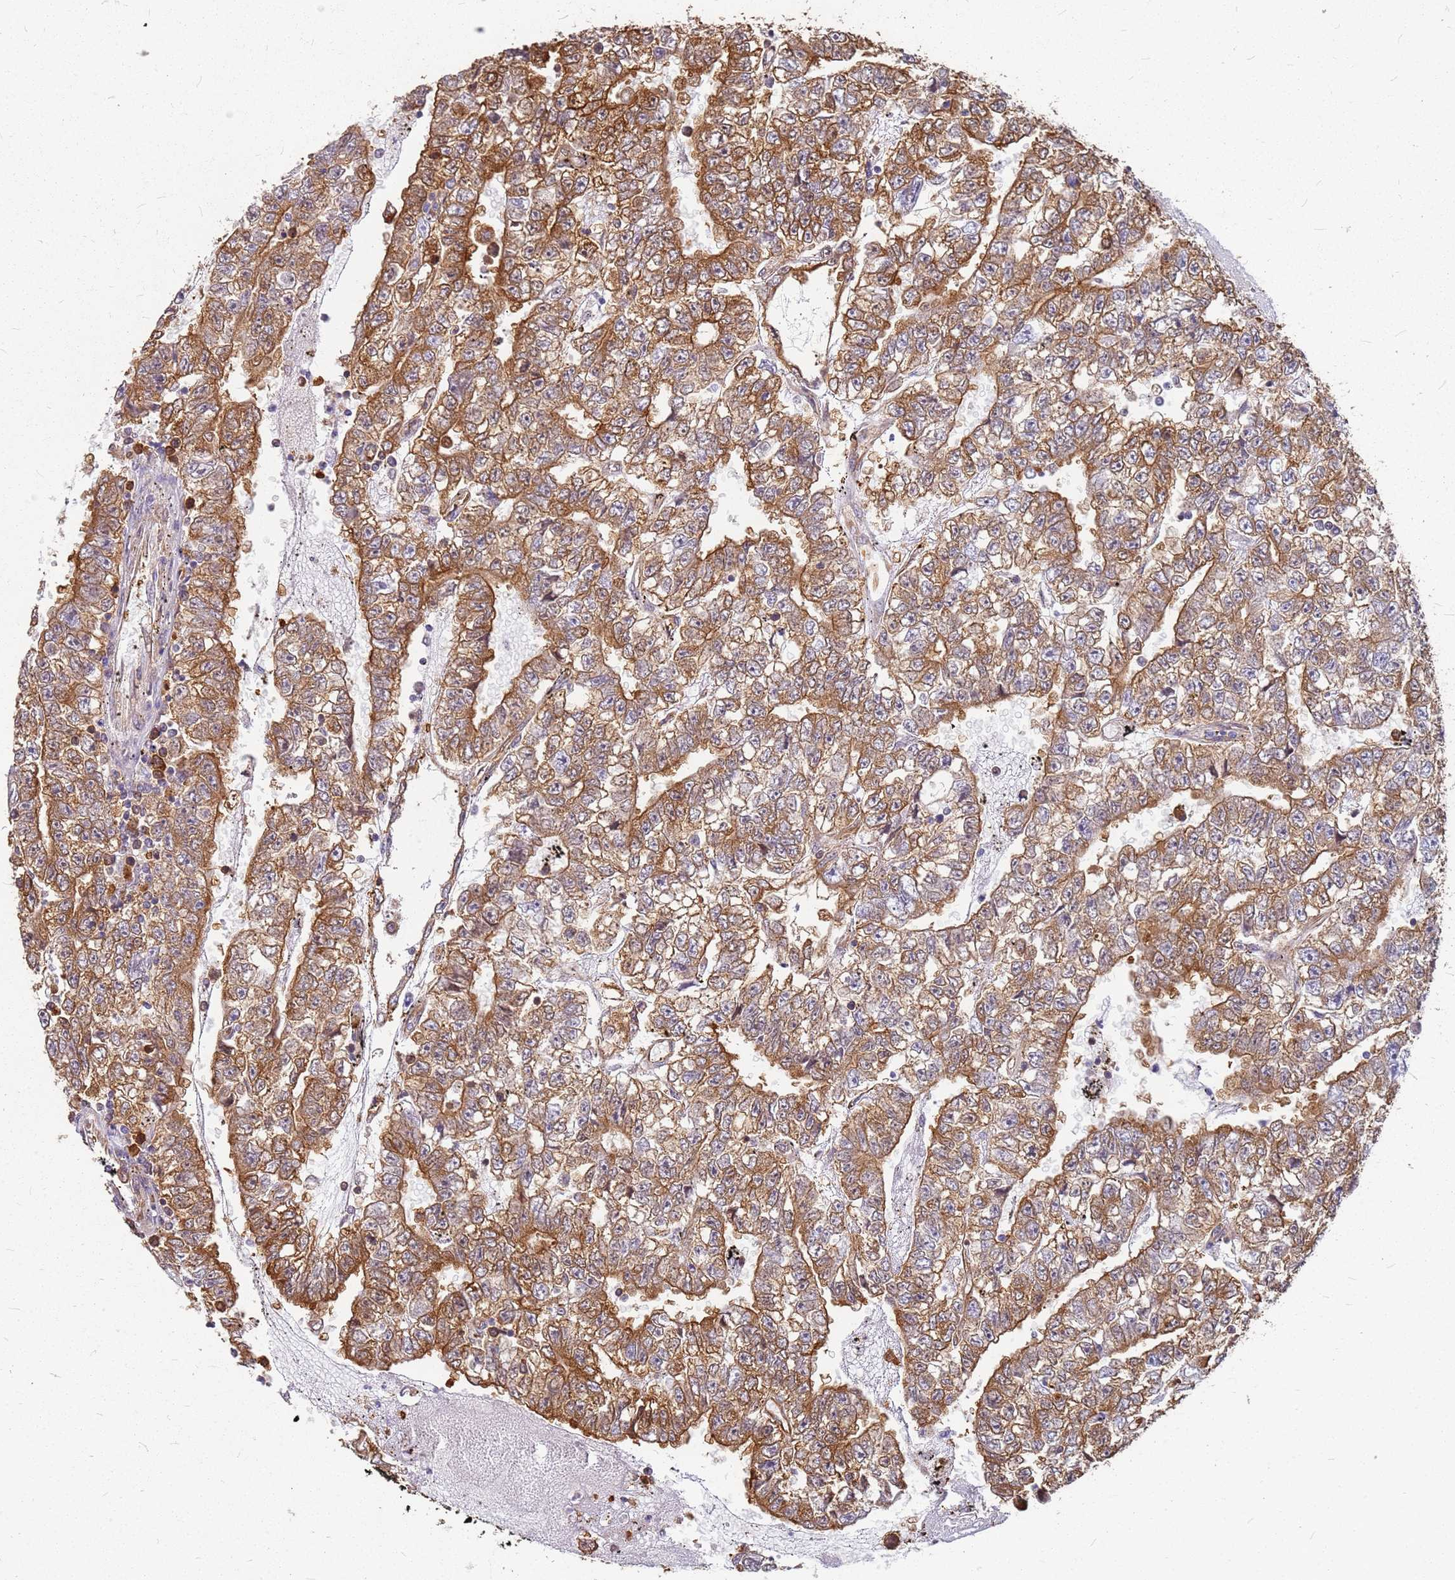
{"staining": {"intensity": "moderate", "quantity": ">75%", "location": "cytoplasmic/membranous"}, "tissue": "testis cancer", "cell_type": "Tumor cells", "image_type": "cancer", "snomed": [{"axis": "morphology", "description": "Carcinoma, Embryonal, NOS"}, {"axis": "topography", "description": "Testis"}], "caption": "The immunohistochemical stain shows moderate cytoplasmic/membranous positivity in tumor cells of testis embryonal carcinoma tissue.", "gene": "HDX", "patient": {"sex": "male", "age": 25}}